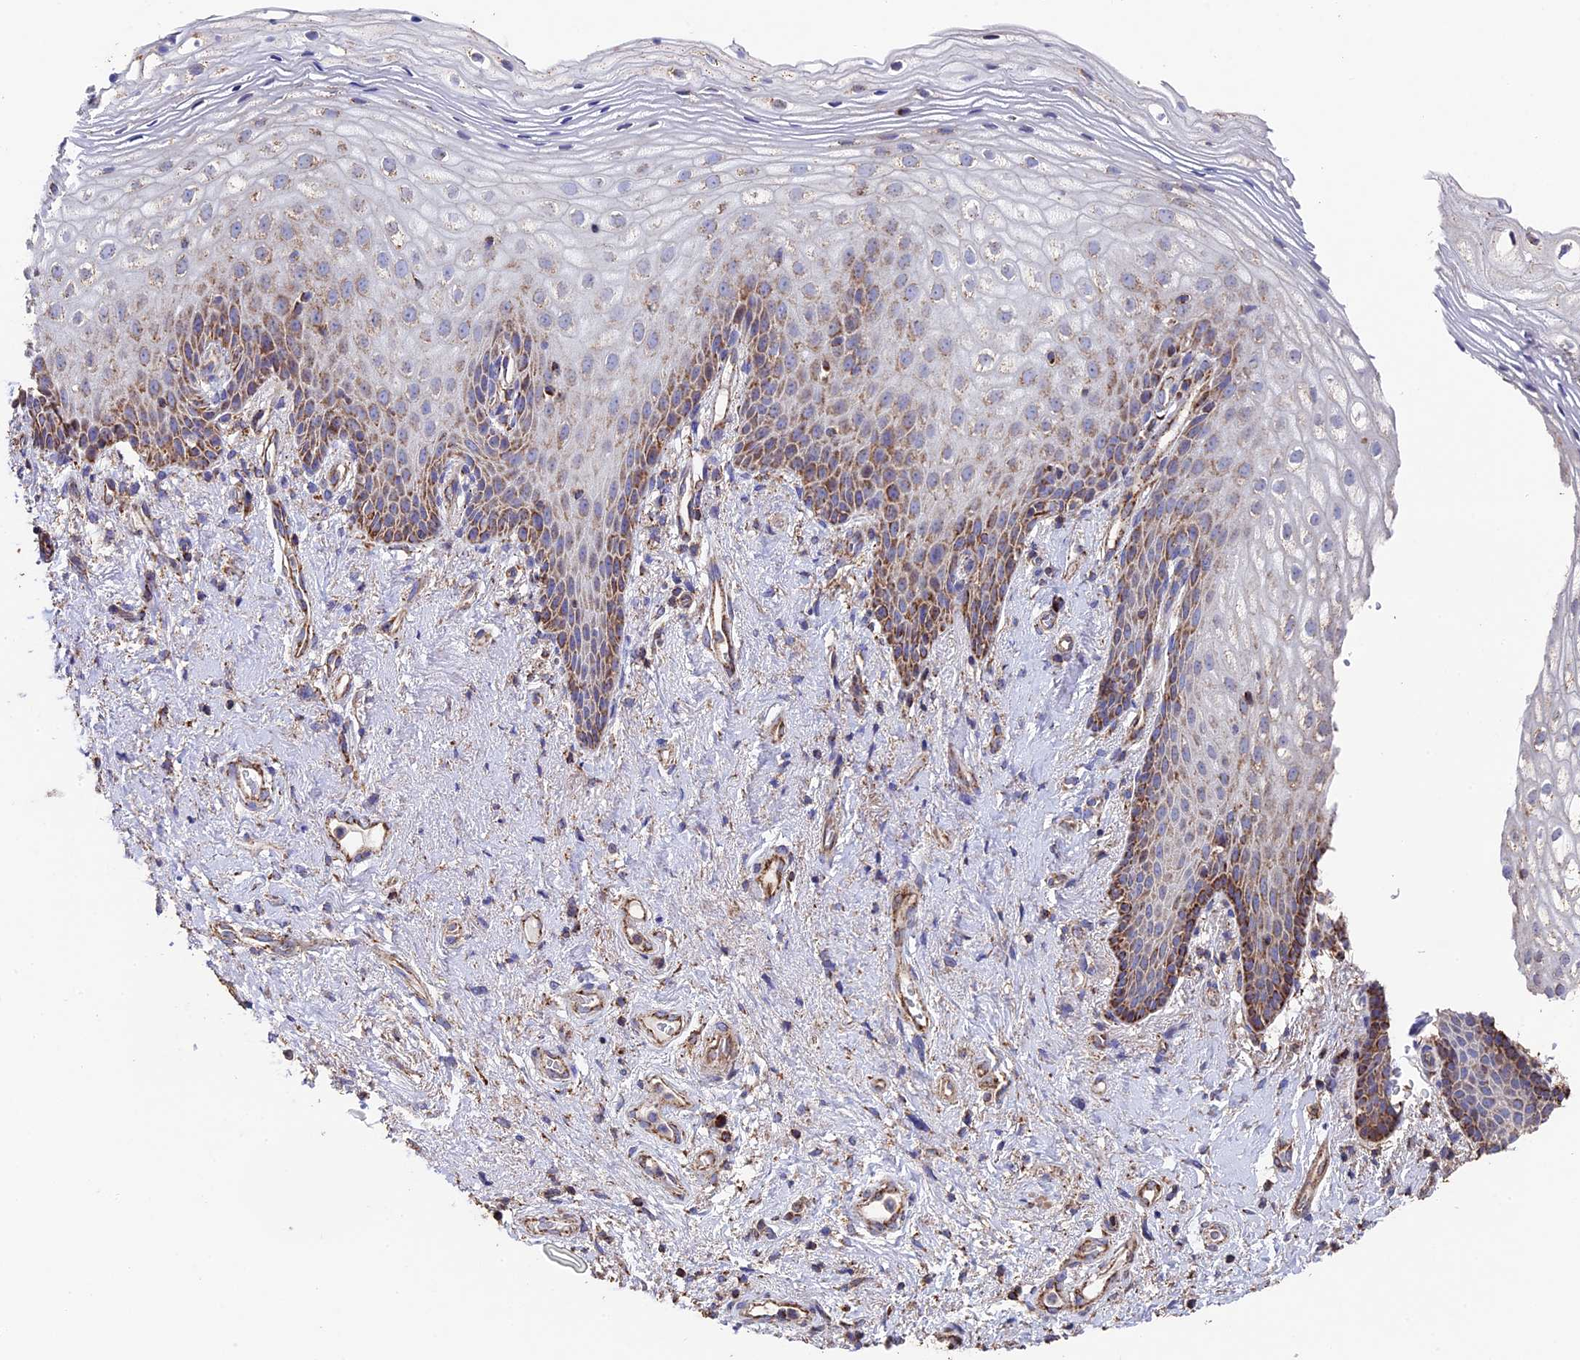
{"staining": {"intensity": "moderate", "quantity": "25%-75%", "location": "cytoplasmic/membranous"}, "tissue": "vagina", "cell_type": "Squamous epithelial cells", "image_type": "normal", "snomed": [{"axis": "morphology", "description": "Normal tissue, NOS"}, {"axis": "topography", "description": "Vagina"}], "caption": "A photomicrograph showing moderate cytoplasmic/membranous positivity in approximately 25%-75% of squamous epithelial cells in benign vagina, as visualized by brown immunohistochemical staining.", "gene": "ADAT1", "patient": {"sex": "female", "age": 60}}